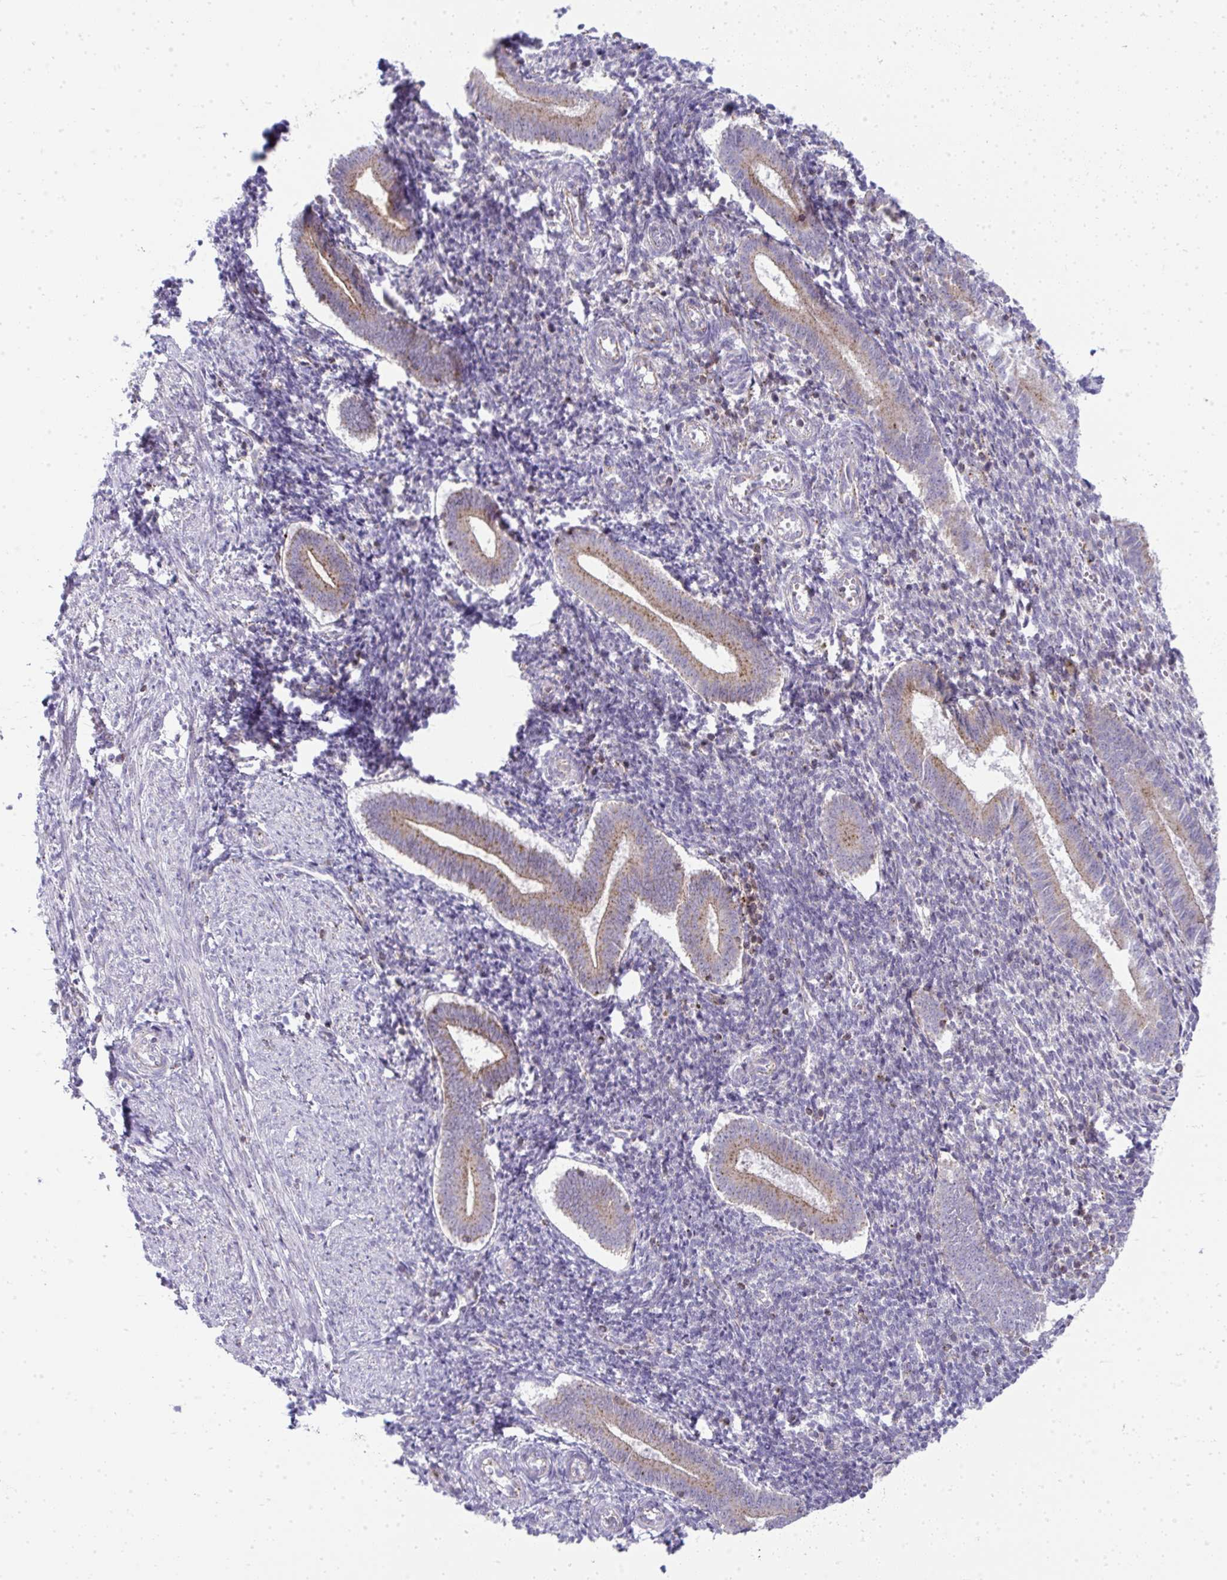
{"staining": {"intensity": "negative", "quantity": "none", "location": "none"}, "tissue": "endometrium", "cell_type": "Cells in endometrial stroma", "image_type": "normal", "snomed": [{"axis": "morphology", "description": "Normal tissue, NOS"}, {"axis": "topography", "description": "Endometrium"}], "caption": "Histopathology image shows no significant protein expression in cells in endometrial stroma of benign endometrium. Nuclei are stained in blue.", "gene": "VPS4B", "patient": {"sex": "female", "age": 25}}